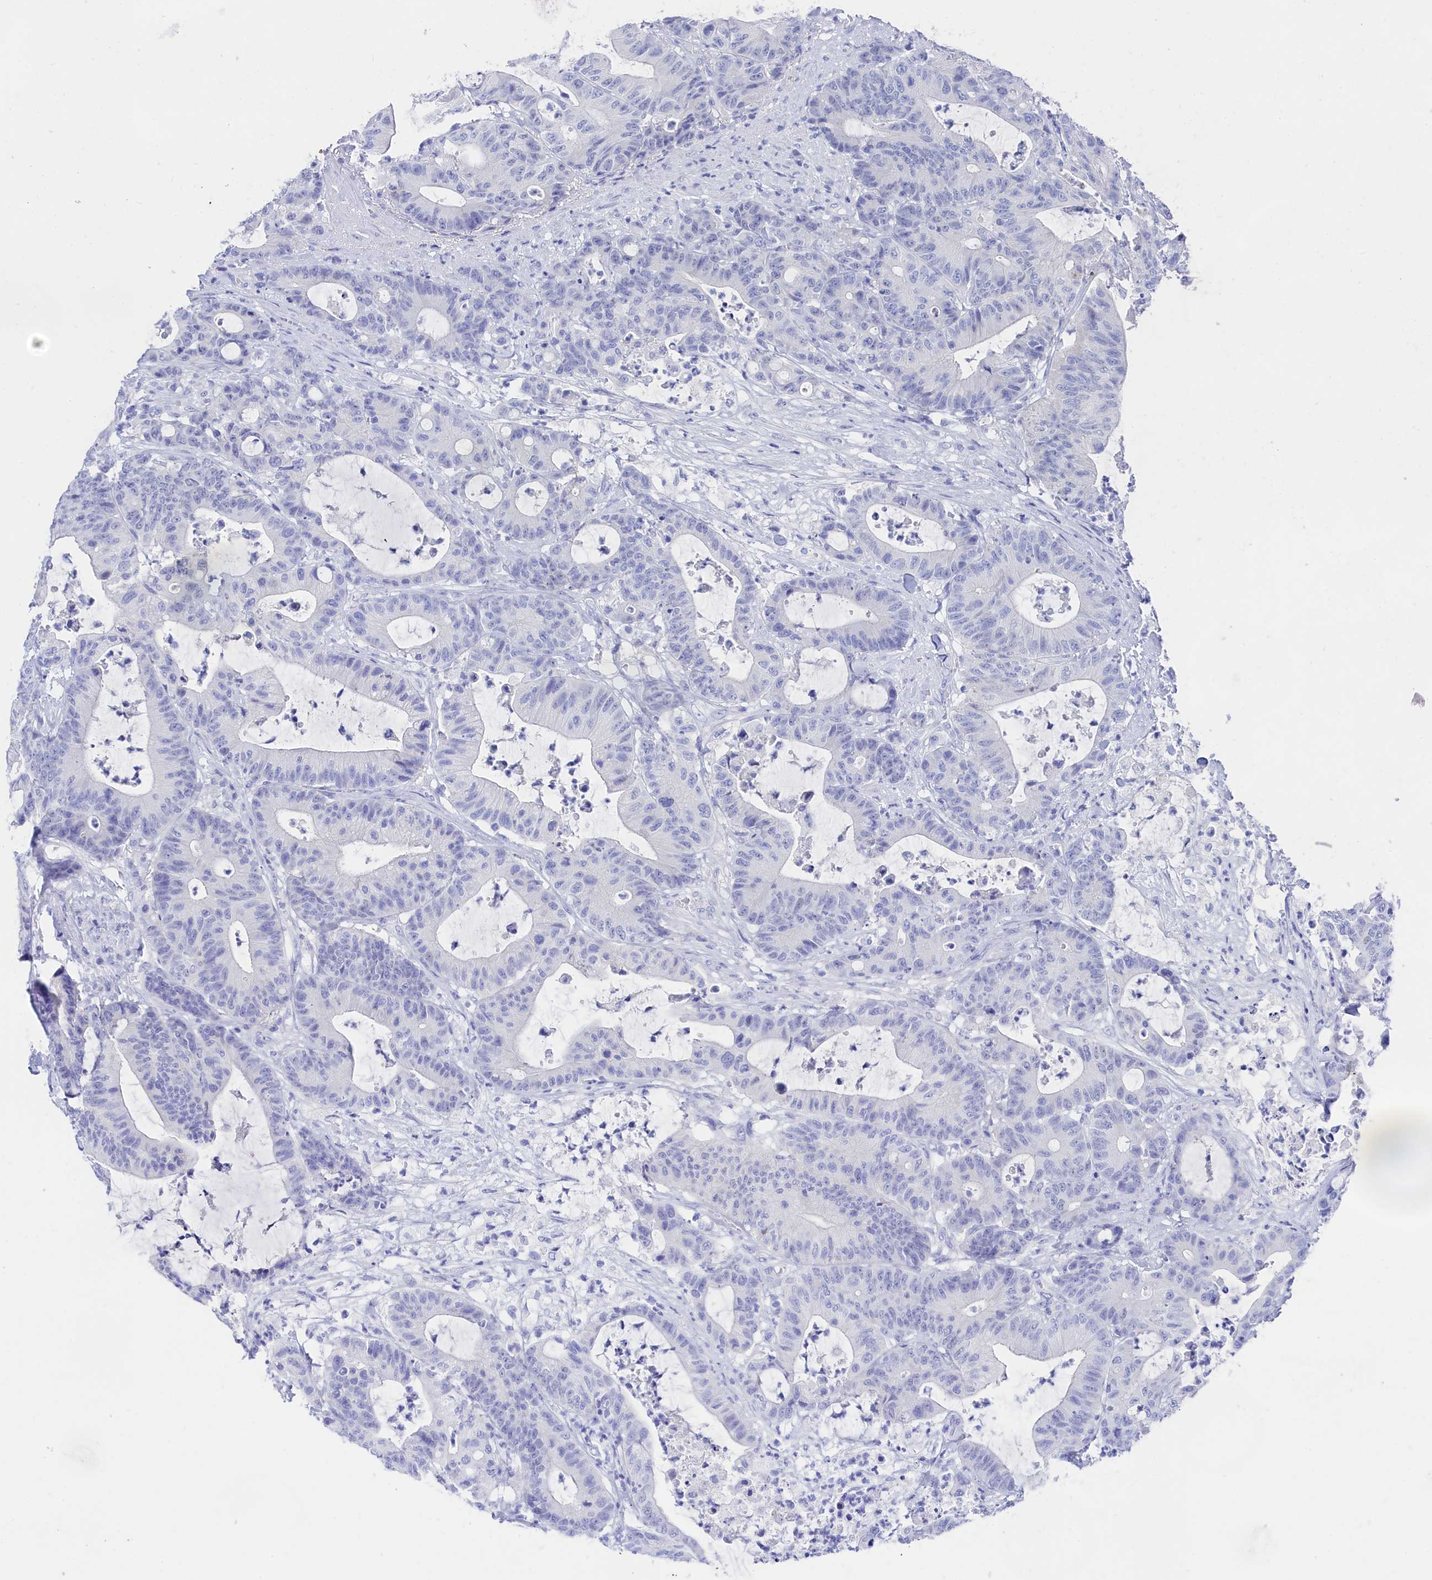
{"staining": {"intensity": "negative", "quantity": "none", "location": "none"}, "tissue": "colorectal cancer", "cell_type": "Tumor cells", "image_type": "cancer", "snomed": [{"axis": "morphology", "description": "Adenocarcinoma, NOS"}, {"axis": "topography", "description": "Colon"}], "caption": "Tumor cells are negative for protein expression in human colorectal cancer (adenocarcinoma). Brightfield microscopy of IHC stained with DAB (brown) and hematoxylin (blue), captured at high magnification.", "gene": "TRIM10", "patient": {"sex": "female", "age": 84}}